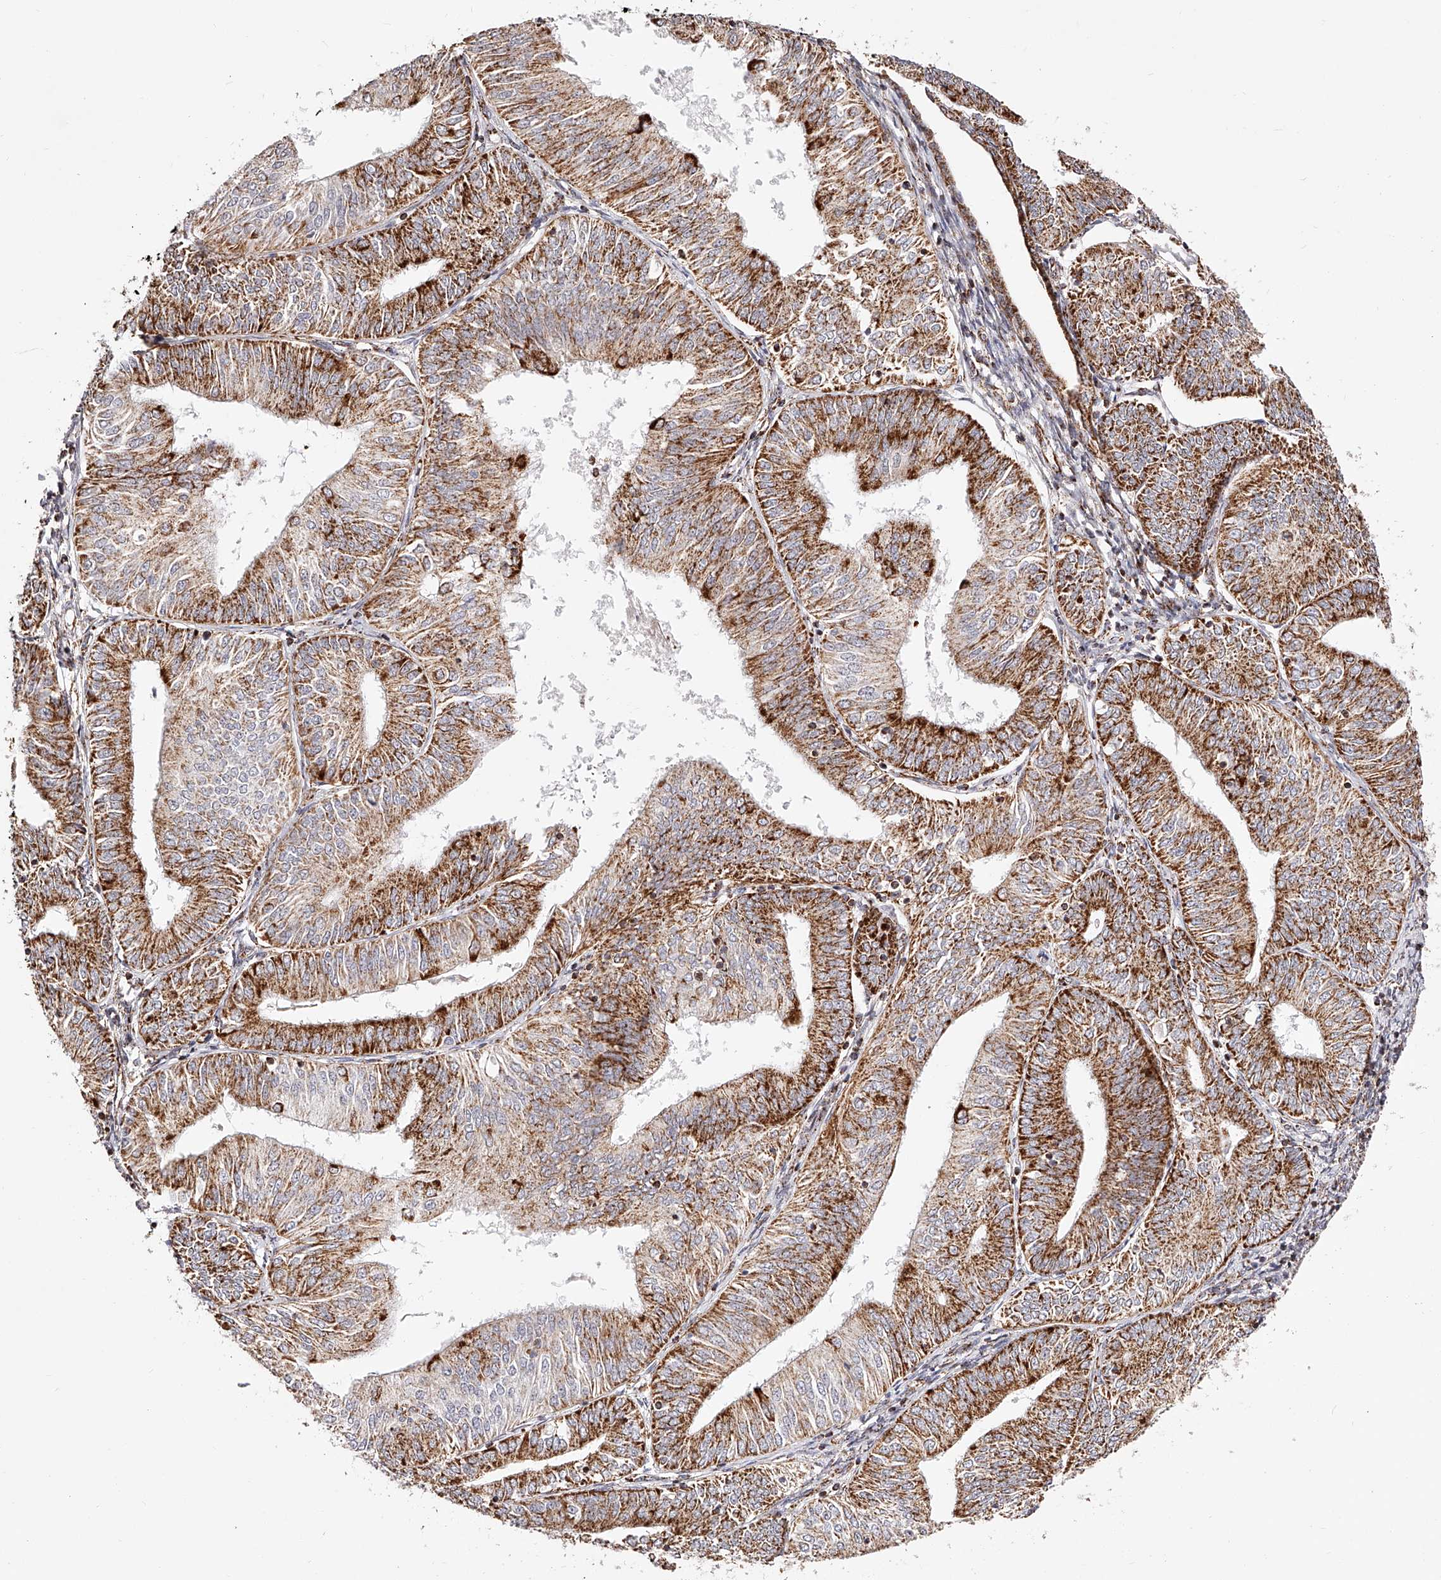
{"staining": {"intensity": "strong", "quantity": "25%-75%", "location": "cytoplasmic/membranous"}, "tissue": "endometrial cancer", "cell_type": "Tumor cells", "image_type": "cancer", "snomed": [{"axis": "morphology", "description": "Adenocarcinoma, NOS"}, {"axis": "topography", "description": "Endometrium"}], "caption": "Immunohistochemistry of endometrial adenocarcinoma demonstrates high levels of strong cytoplasmic/membranous staining in about 25%-75% of tumor cells.", "gene": "NDUFV3", "patient": {"sex": "female", "age": 58}}